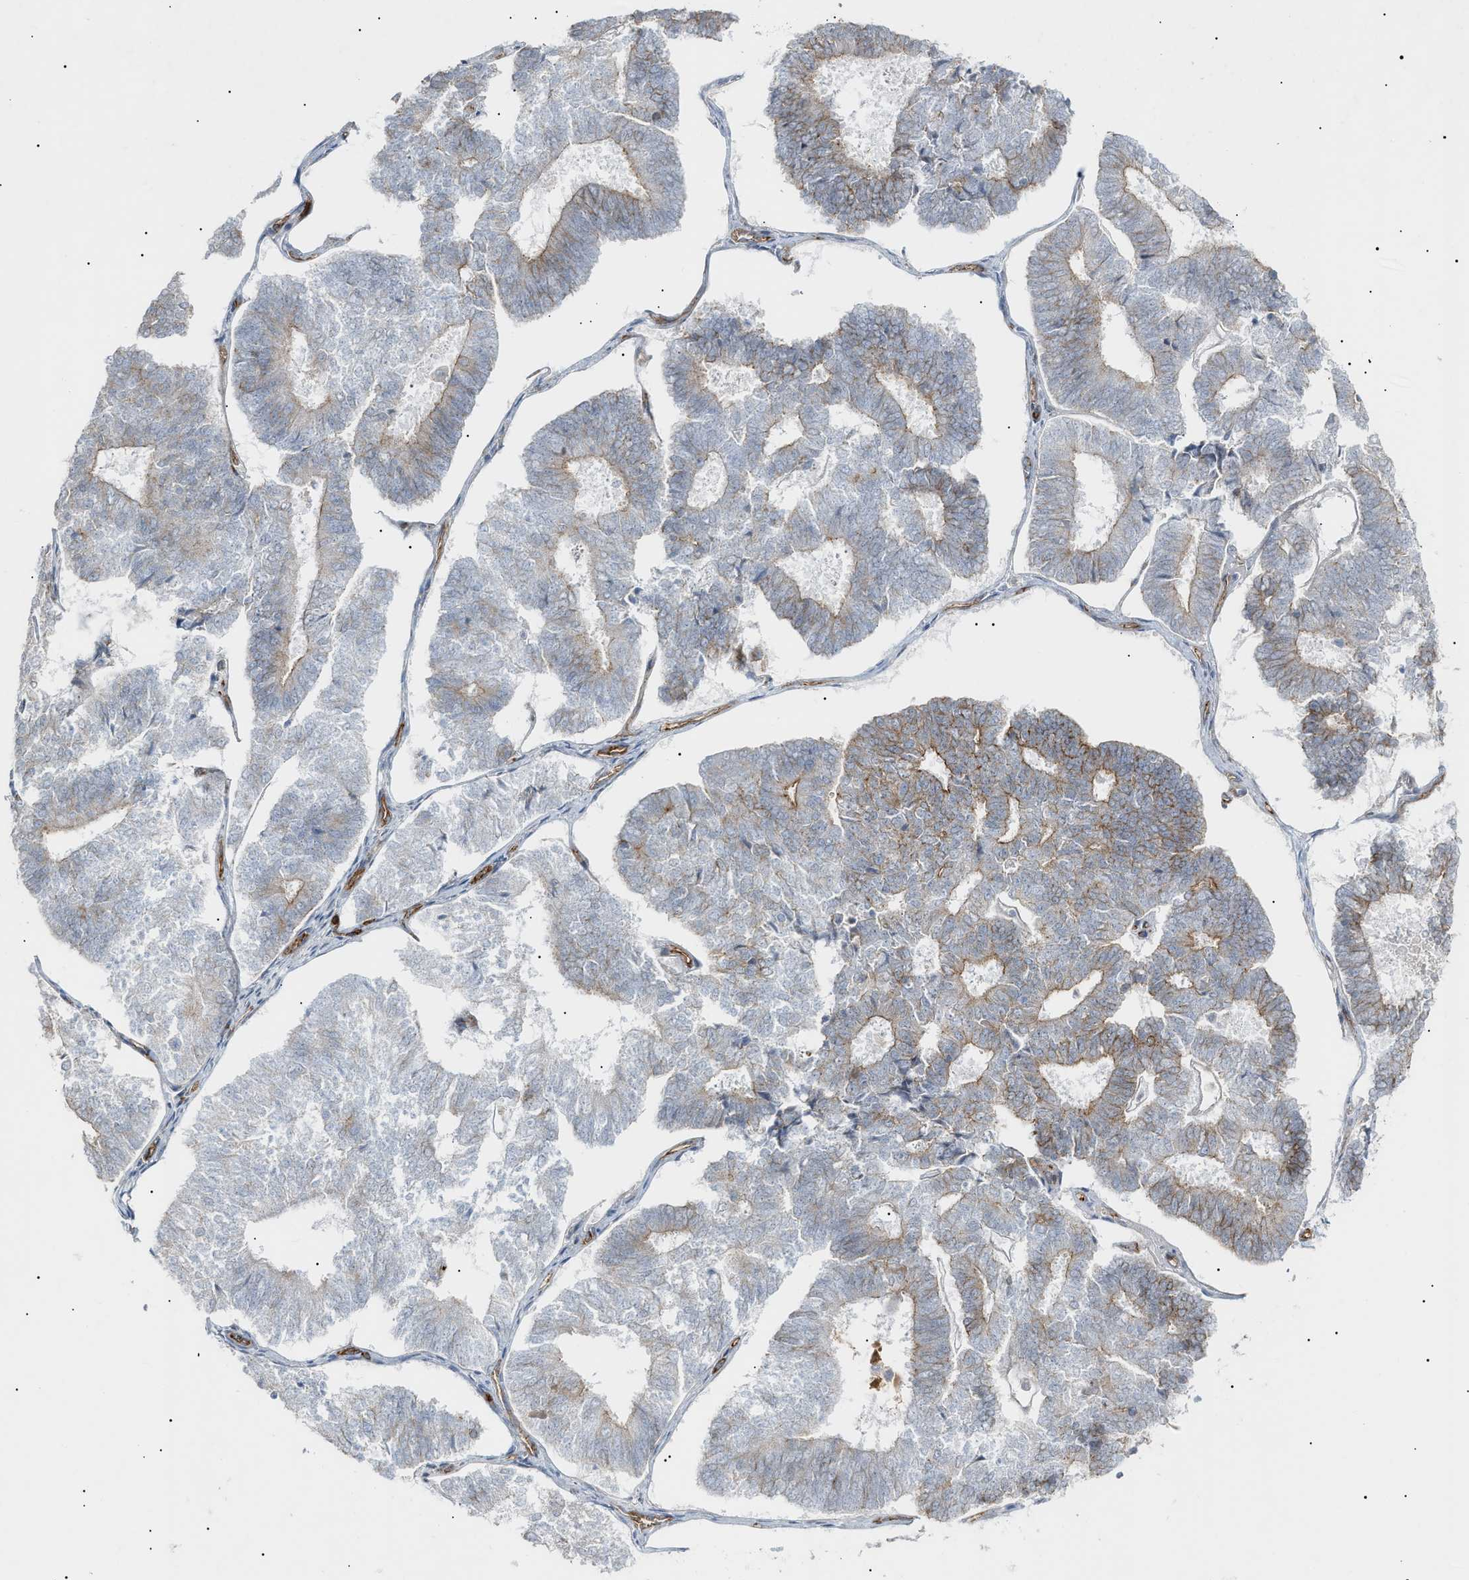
{"staining": {"intensity": "moderate", "quantity": "25%-75%", "location": "cytoplasmic/membranous"}, "tissue": "endometrial cancer", "cell_type": "Tumor cells", "image_type": "cancer", "snomed": [{"axis": "morphology", "description": "Adenocarcinoma, NOS"}, {"axis": "topography", "description": "Endometrium"}], "caption": "Brown immunohistochemical staining in human endometrial adenocarcinoma displays moderate cytoplasmic/membranous staining in about 25%-75% of tumor cells.", "gene": "ZFHX2", "patient": {"sex": "female", "age": 70}}